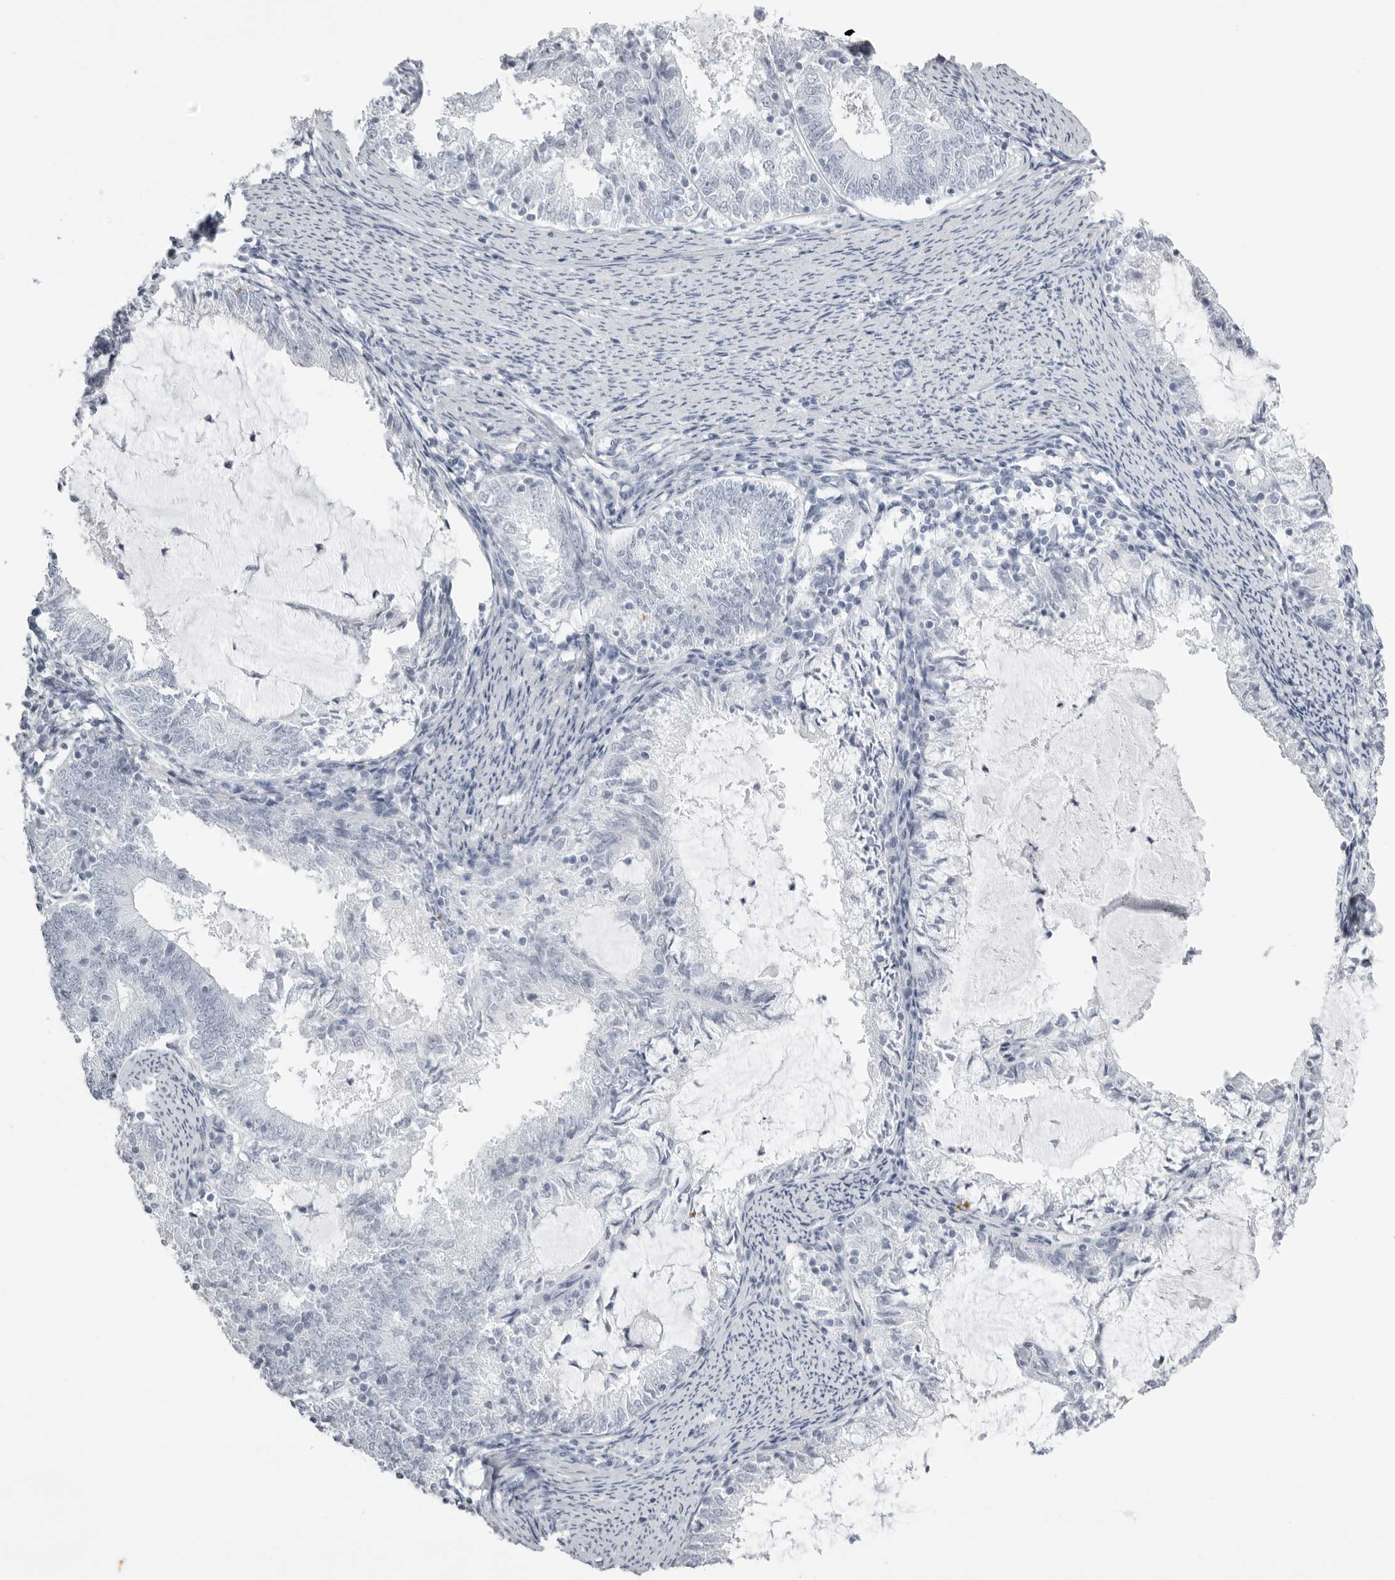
{"staining": {"intensity": "negative", "quantity": "none", "location": "none"}, "tissue": "endometrial cancer", "cell_type": "Tumor cells", "image_type": "cancer", "snomed": [{"axis": "morphology", "description": "Adenocarcinoma, NOS"}, {"axis": "topography", "description": "Endometrium"}], "caption": "Immunohistochemistry (IHC) photomicrograph of endometrial cancer (adenocarcinoma) stained for a protein (brown), which reveals no staining in tumor cells.", "gene": "KLK9", "patient": {"sex": "female", "age": 57}}